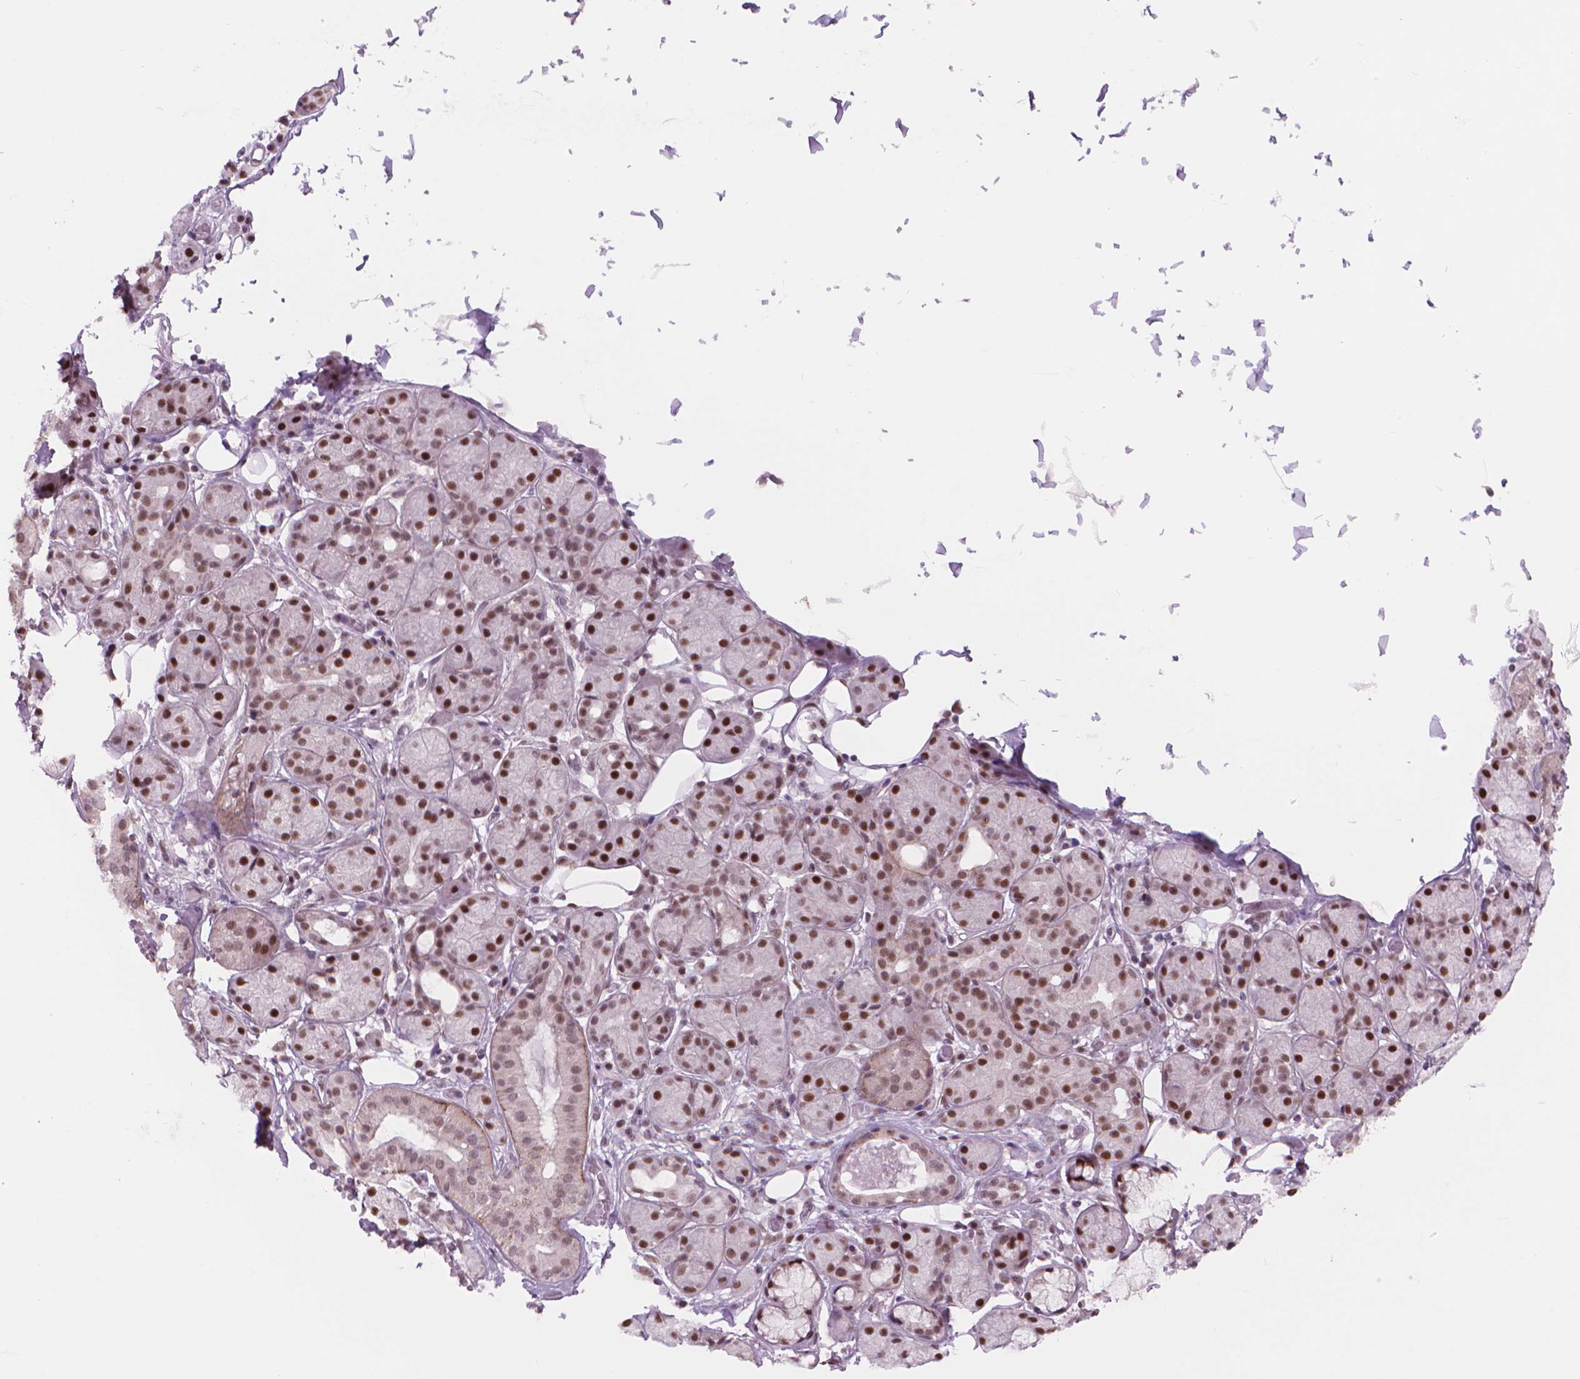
{"staining": {"intensity": "strong", "quantity": "25%-75%", "location": "nuclear"}, "tissue": "salivary gland", "cell_type": "Glandular cells", "image_type": "normal", "snomed": [{"axis": "morphology", "description": "Normal tissue, NOS"}, {"axis": "topography", "description": "Salivary gland"}, {"axis": "topography", "description": "Peripheral nerve tissue"}], "caption": "Glandular cells reveal strong nuclear staining in approximately 25%-75% of cells in normal salivary gland. The staining was performed using DAB to visualize the protein expression in brown, while the nuclei were stained in blue with hematoxylin (Magnification: 20x).", "gene": "POLR3D", "patient": {"sex": "male", "age": 71}}